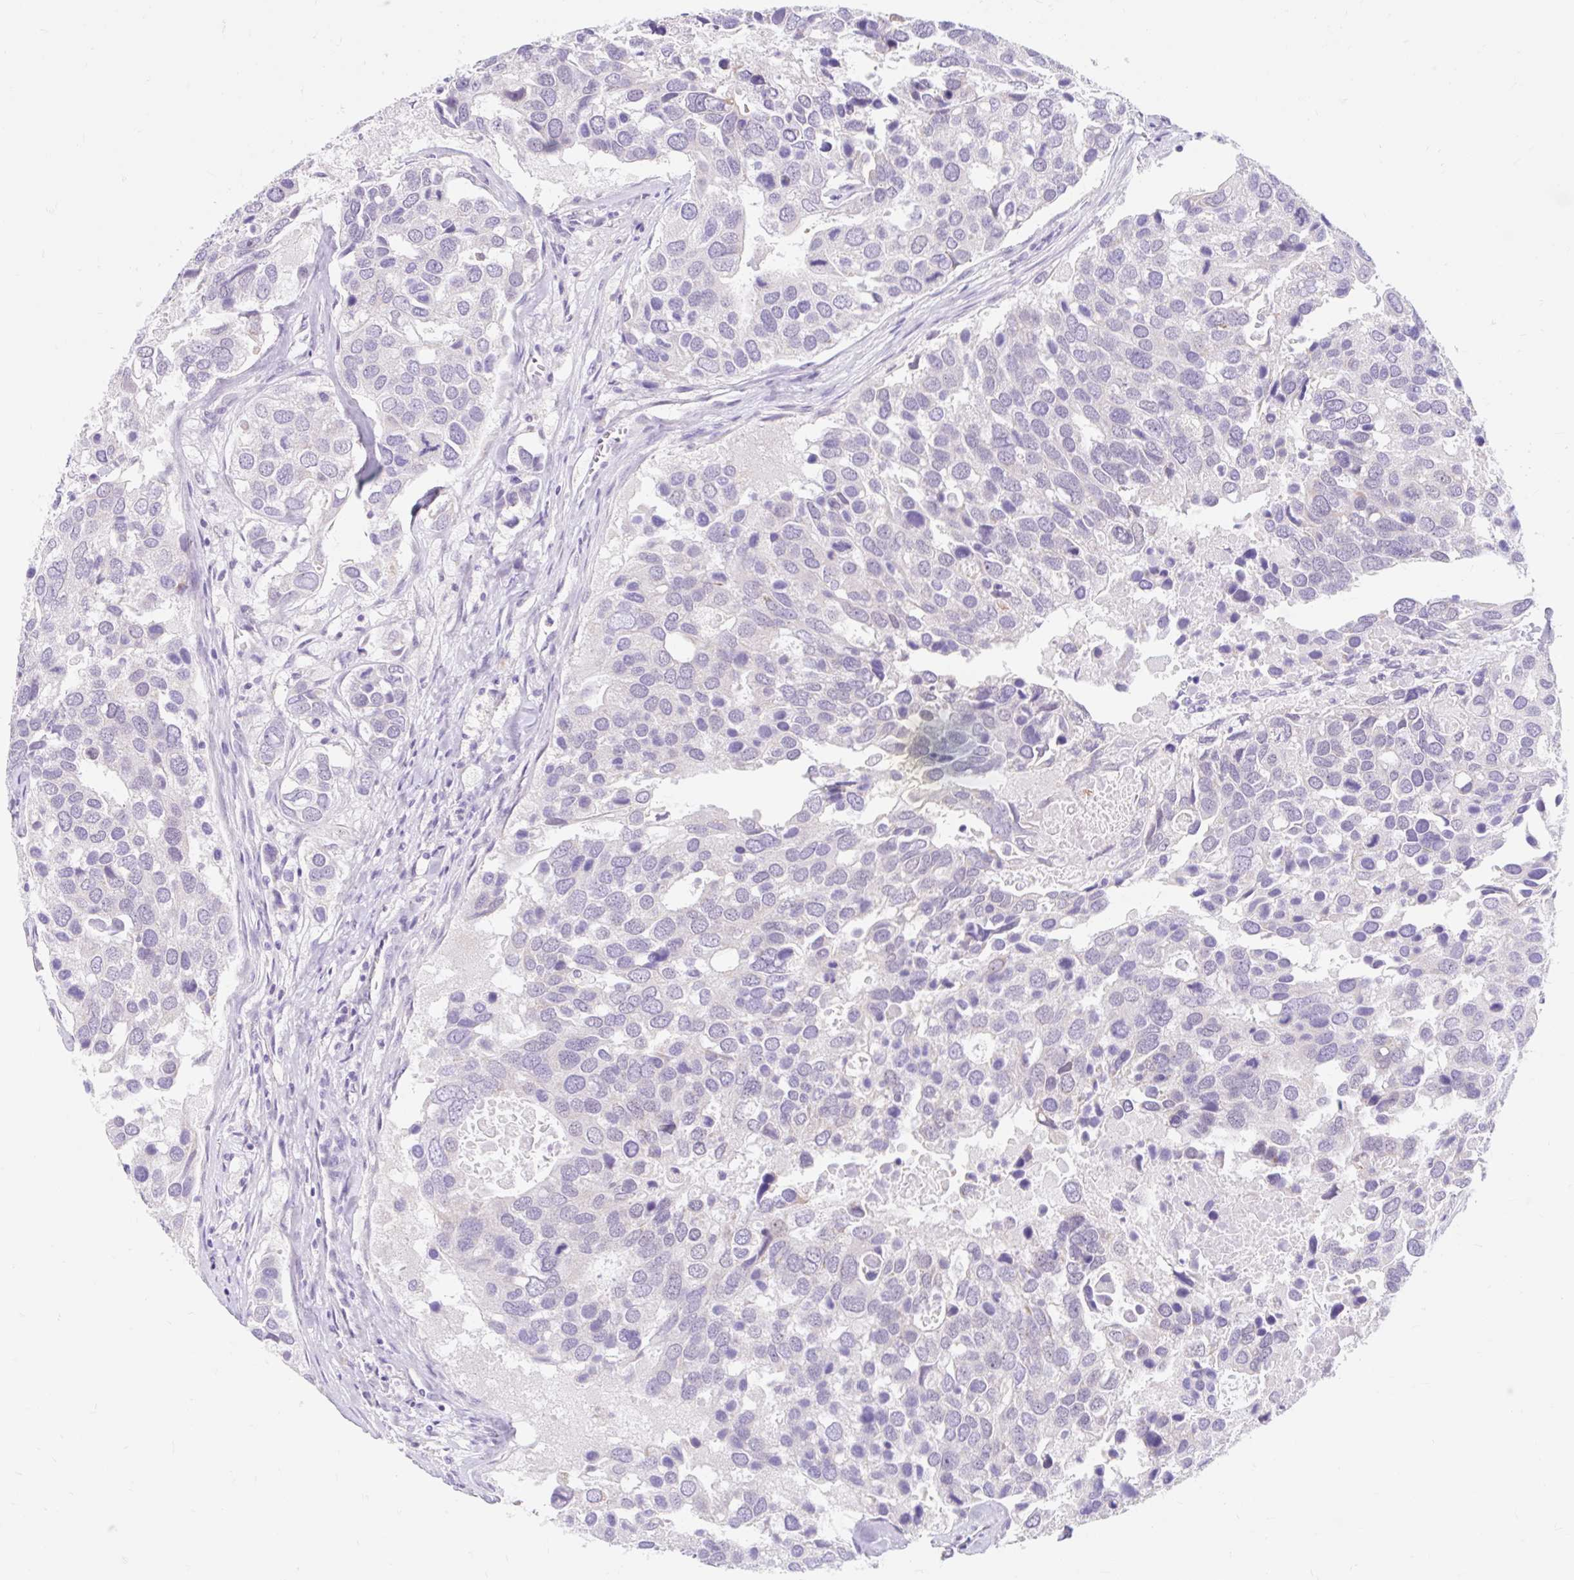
{"staining": {"intensity": "negative", "quantity": "none", "location": "none"}, "tissue": "breast cancer", "cell_type": "Tumor cells", "image_type": "cancer", "snomed": [{"axis": "morphology", "description": "Duct carcinoma"}, {"axis": "topography", "description": "Breast"}], "caption": "High power microscopy image of an immunohistochemistry (IHC) histopathology image of breast cancer (intraductal carcinoma), revealing no significant staining in tumor cells. (Brightfield microscopy of DAB immunohistochemistry (IHC) at high magnification).", "gene": "ITPK1", "patient": {"sex": "female", "age": 83}}